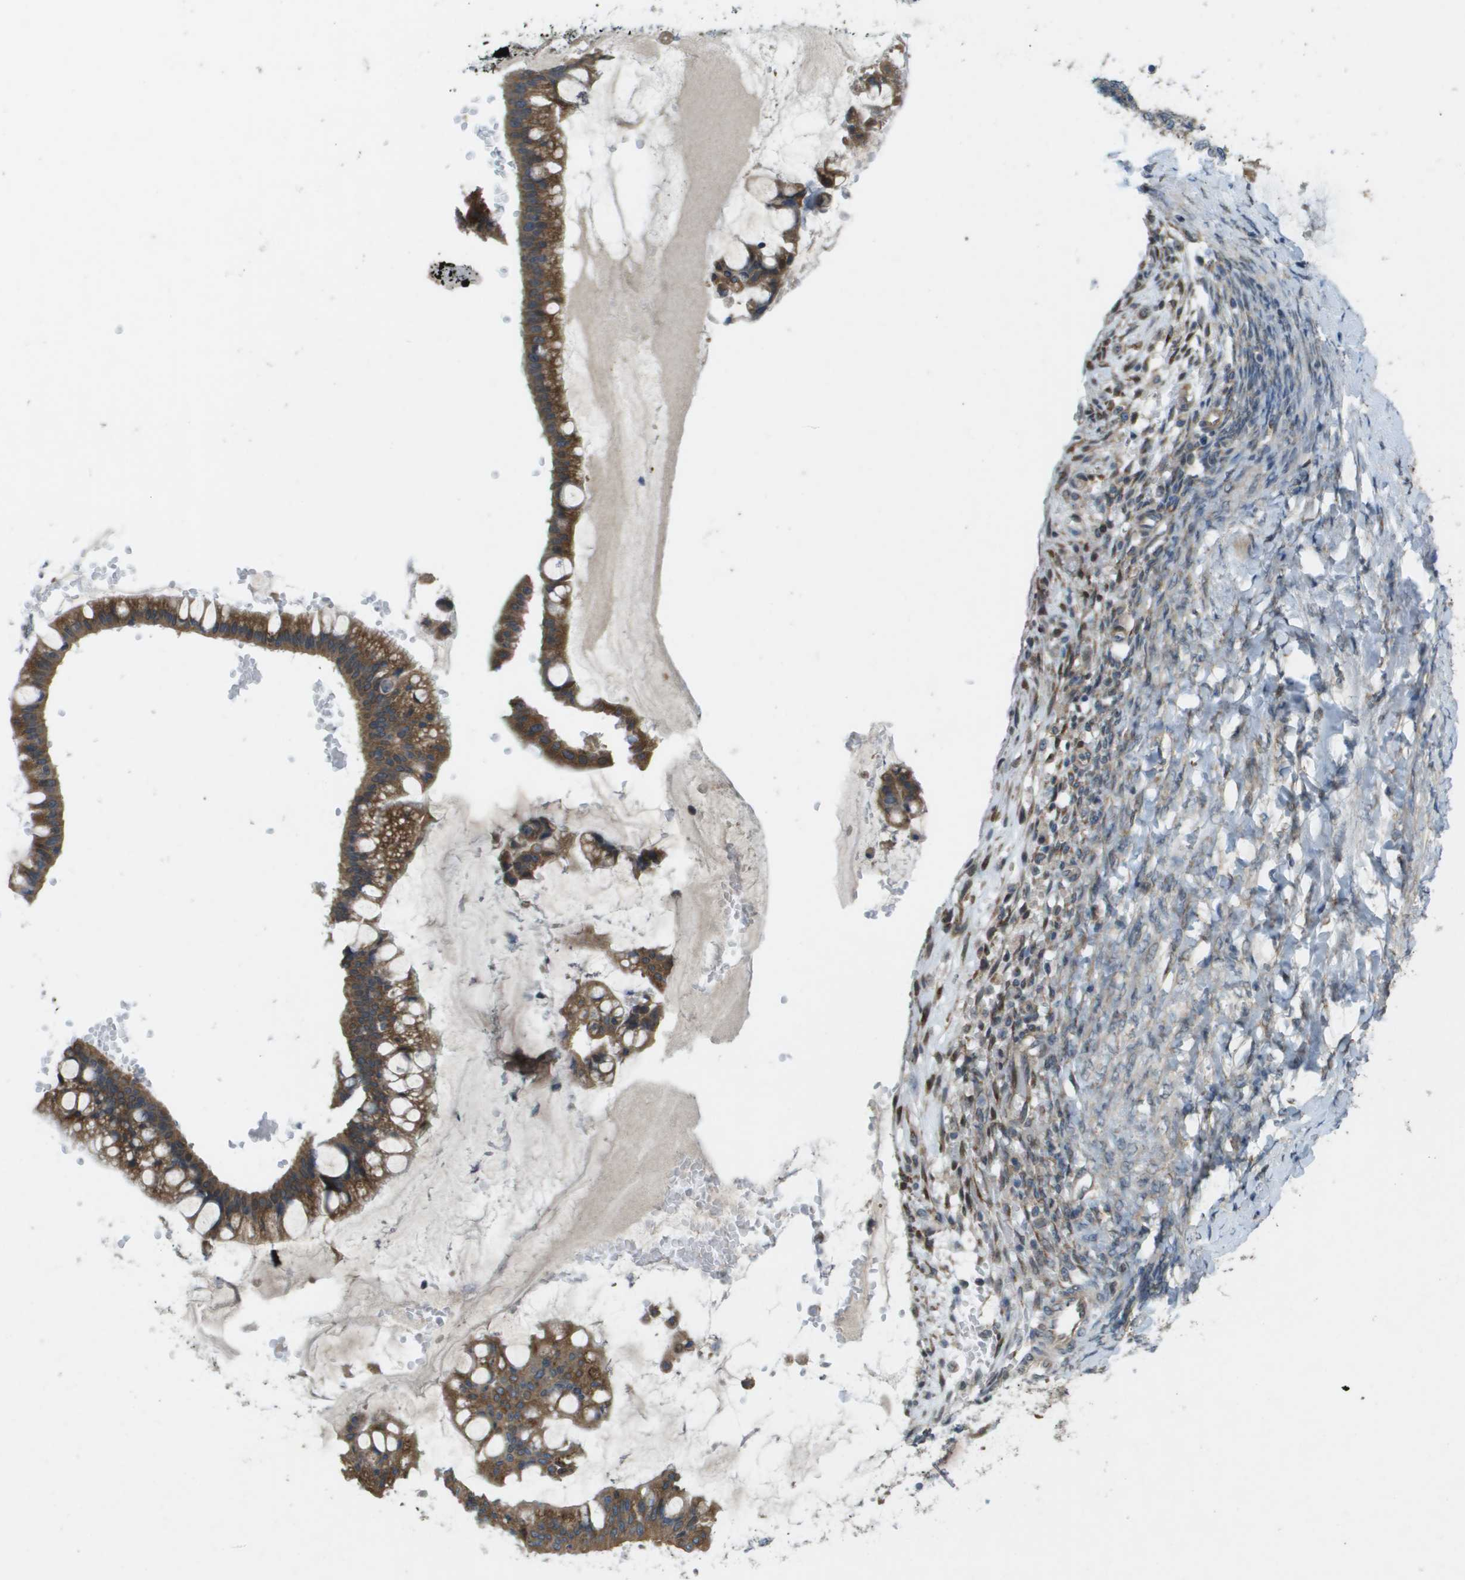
{"staining": {"intensity": "moderate", "quantity": ">75%", "location": "cytoplasmic/membranous"}, "tissue": "ovarian cancer", "cell_type": "Tumor cells", "image_type": "cancer", "snomed": [{"axis": "morphology", "description": "Cystadenocarcinoma, mucinous, NOS"}, {"axis": "topography", "description": "Ovary"}], "caption": "This is a histology image of immunohistochemistry (IHC) staining of ovarian cancer, which shows moderate staining in the cytoplasmic/membranous of tumor cells.", "gene": "IFNLR1", "patient": {"sex": "female", "age": 73}}